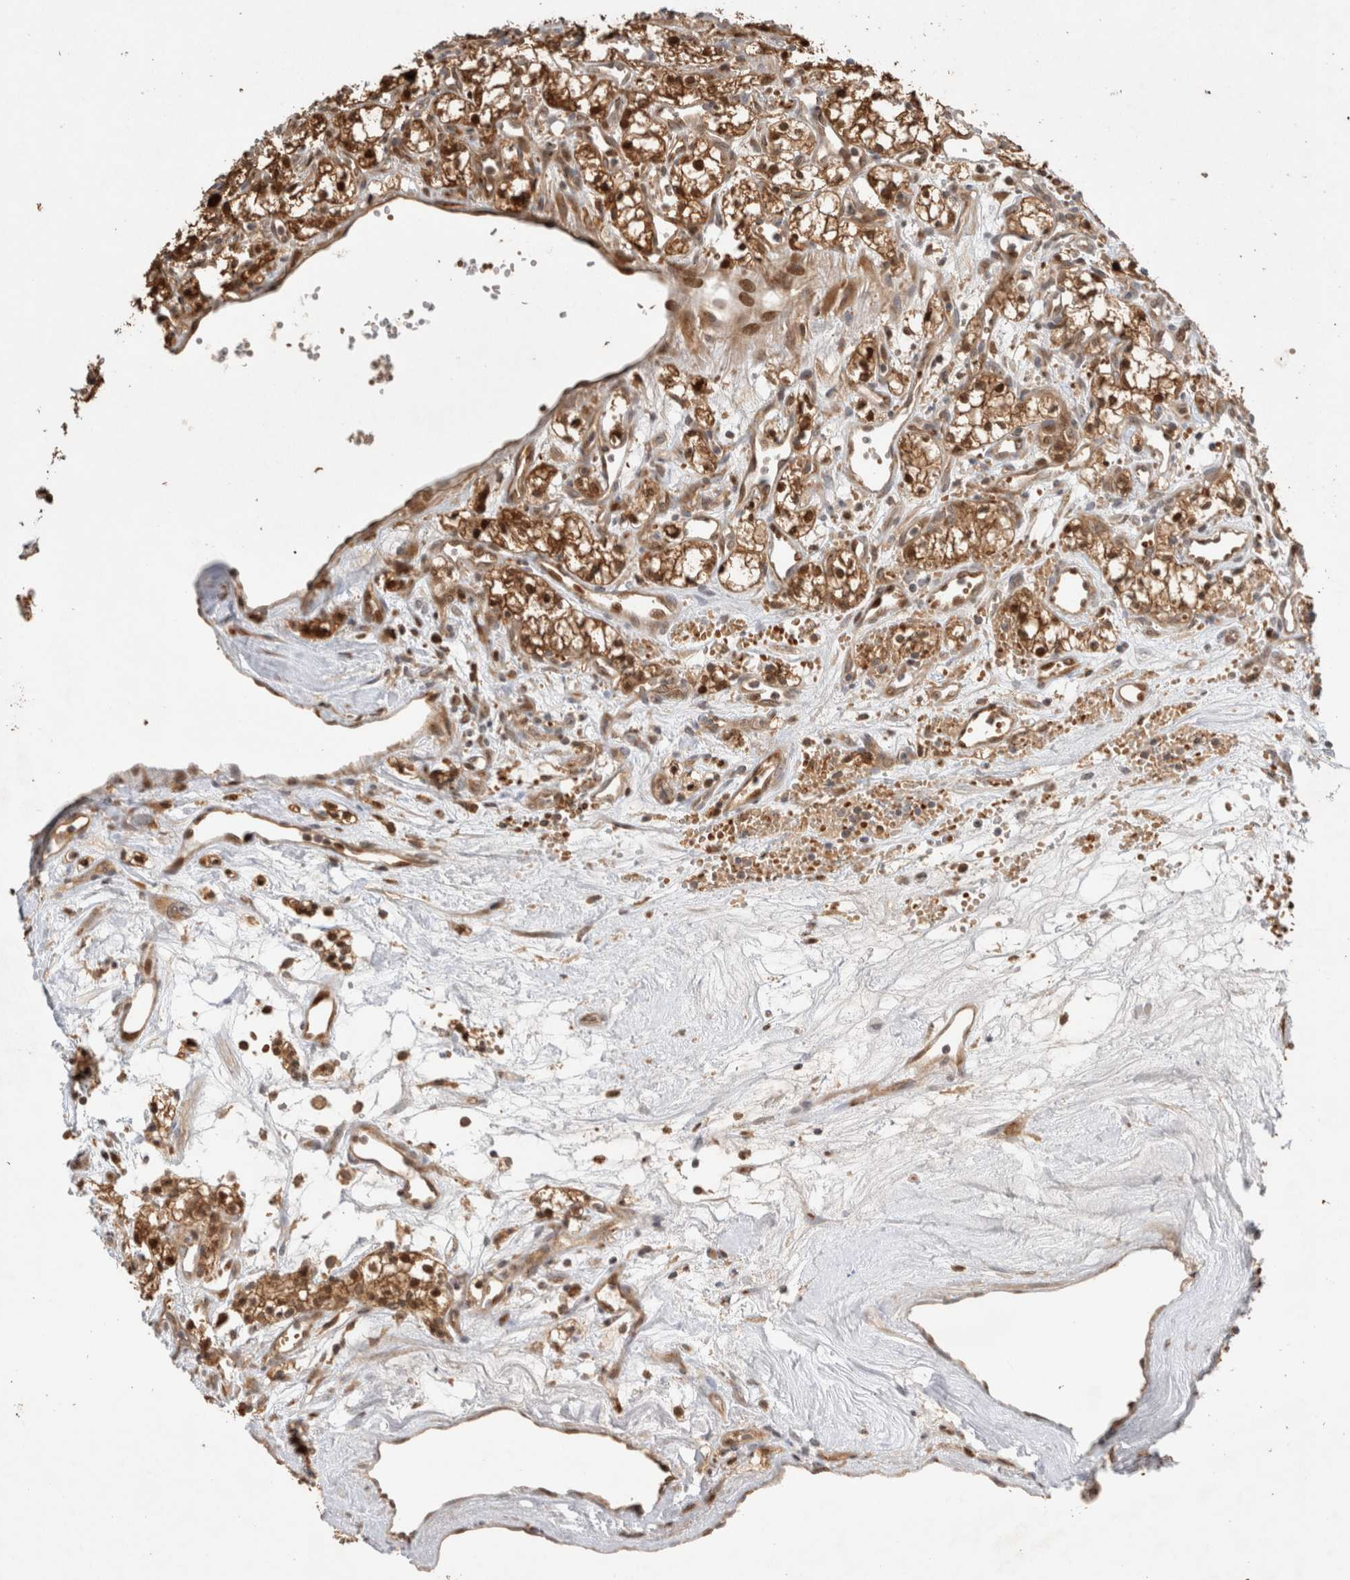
{"staining": {"intensity": "strong", "quantity": ">75%", "location": "cytoplasmic/membranous,nuclear"}, "tissue": "renal cancer", "cell_type": "Tumor cells", "image_type": "cancer", "snomed": [{"axis": "morphology", "description": "Adenocarcinoma, NOS"}, {"axis": "topography", "description": "Kidney"}], "caption": "Renal adenocarcinoma stained for a protein shows strong cytoplasmic/membranous and nuclear positivity in tumor cells.", "gene": "OTUD6B", "patient": {"sex": "male", "age": 59}}